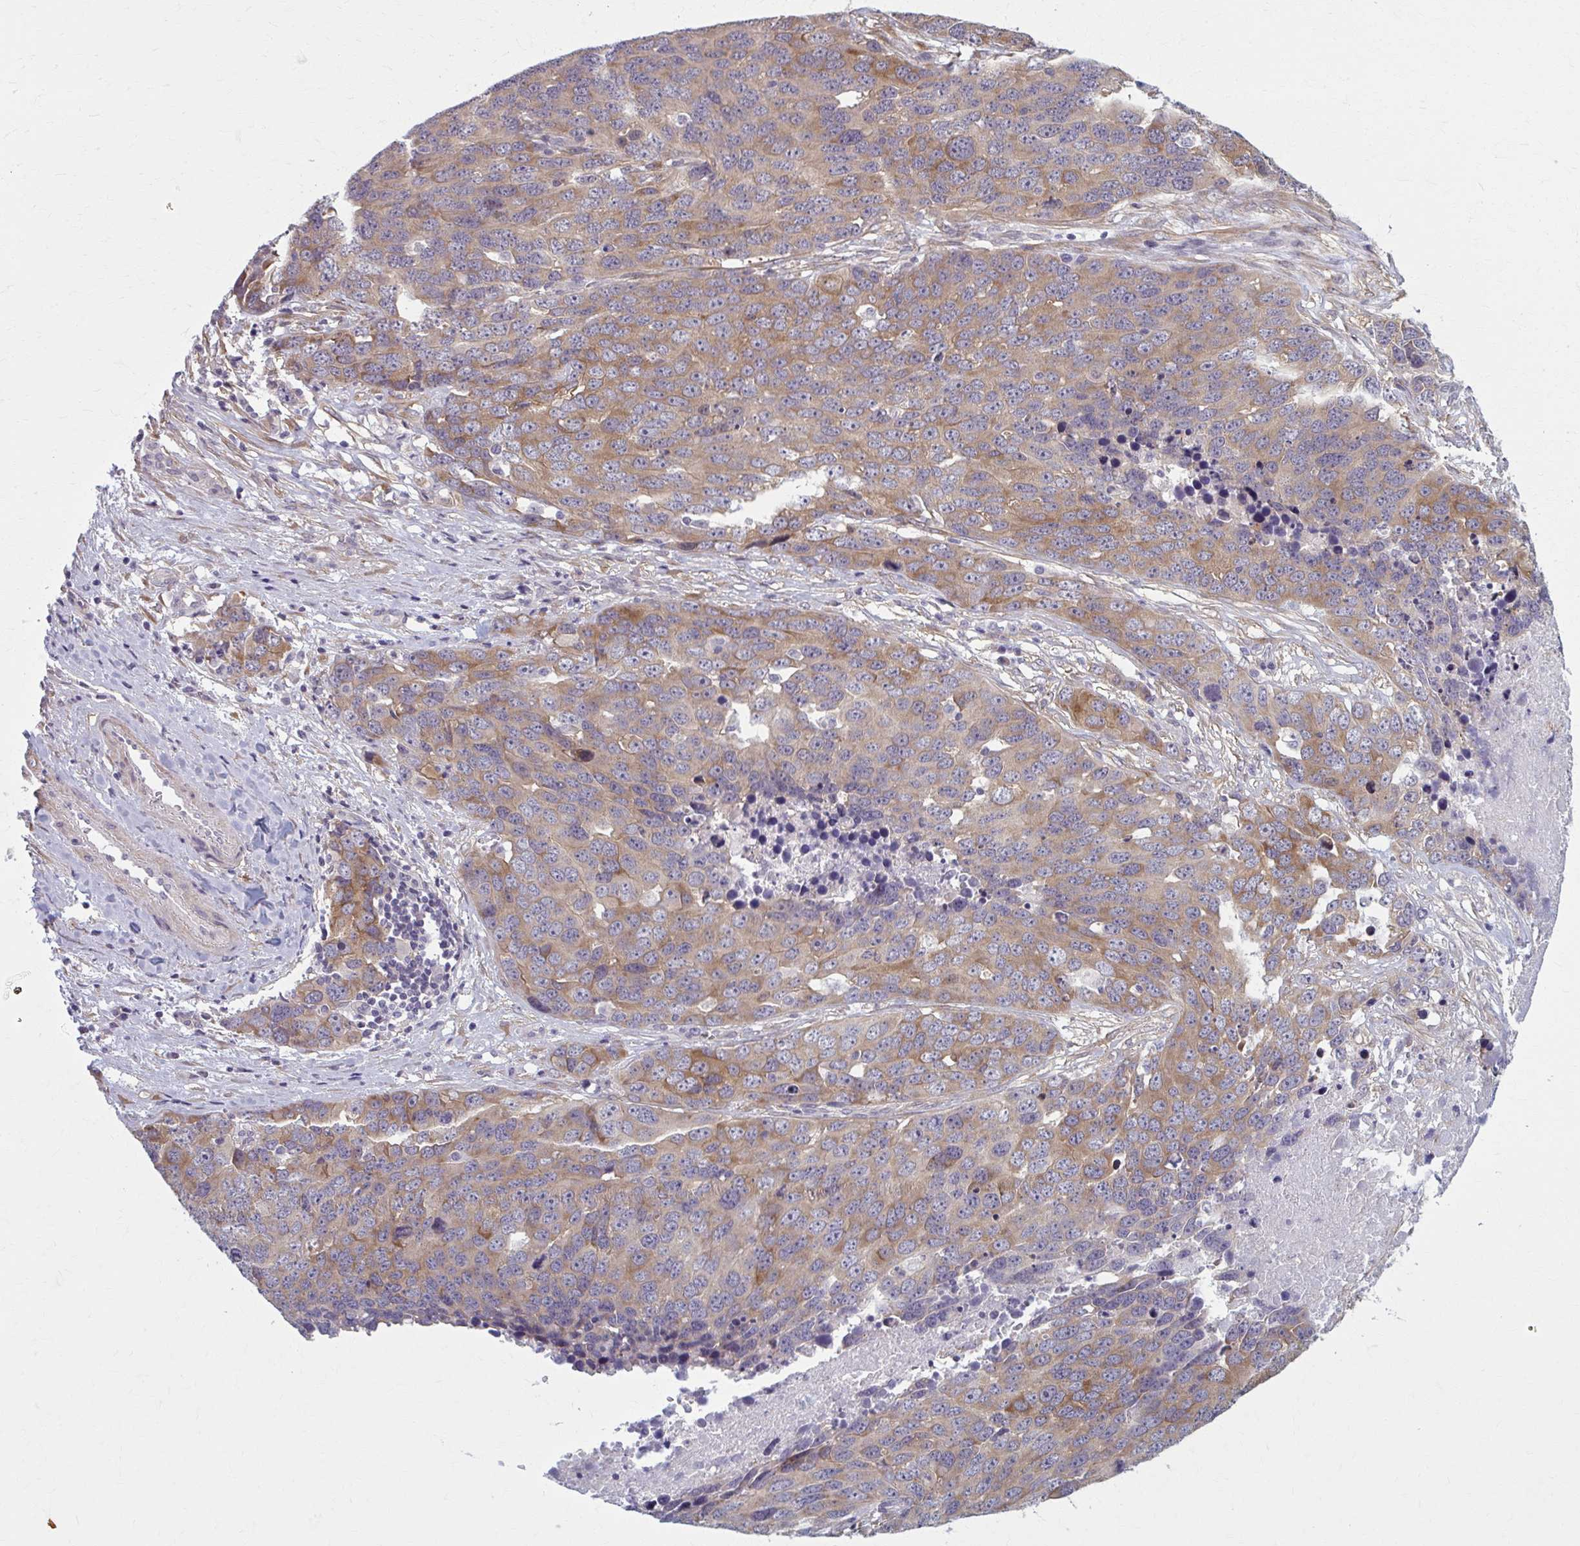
{"staining": {"intensity": "moderate", "quantity": ">75%", "location": "cytoplasmic/membranous"}, "tissue": "ovarian cancer", "cell_type": "Tumor cells", "image_type": "cancer", "snomed": [{"axis": "morphology", "description": "Cystadenocarcinoma, serous, NOS"}, {"axis": "topography", "description": "Ovary"}], "caption": "Immunohistochemistry (IHC) (DAB (3,3'-diaminobenzidine)) staining of human ovarian cancer (serous cystadenocarcinoma) displays moderate cytoplasmic/membranous protein staining in about >75% of tumor cells.", "gene": "NUMBL", "patient": {"sex": "female", "age": 76}}